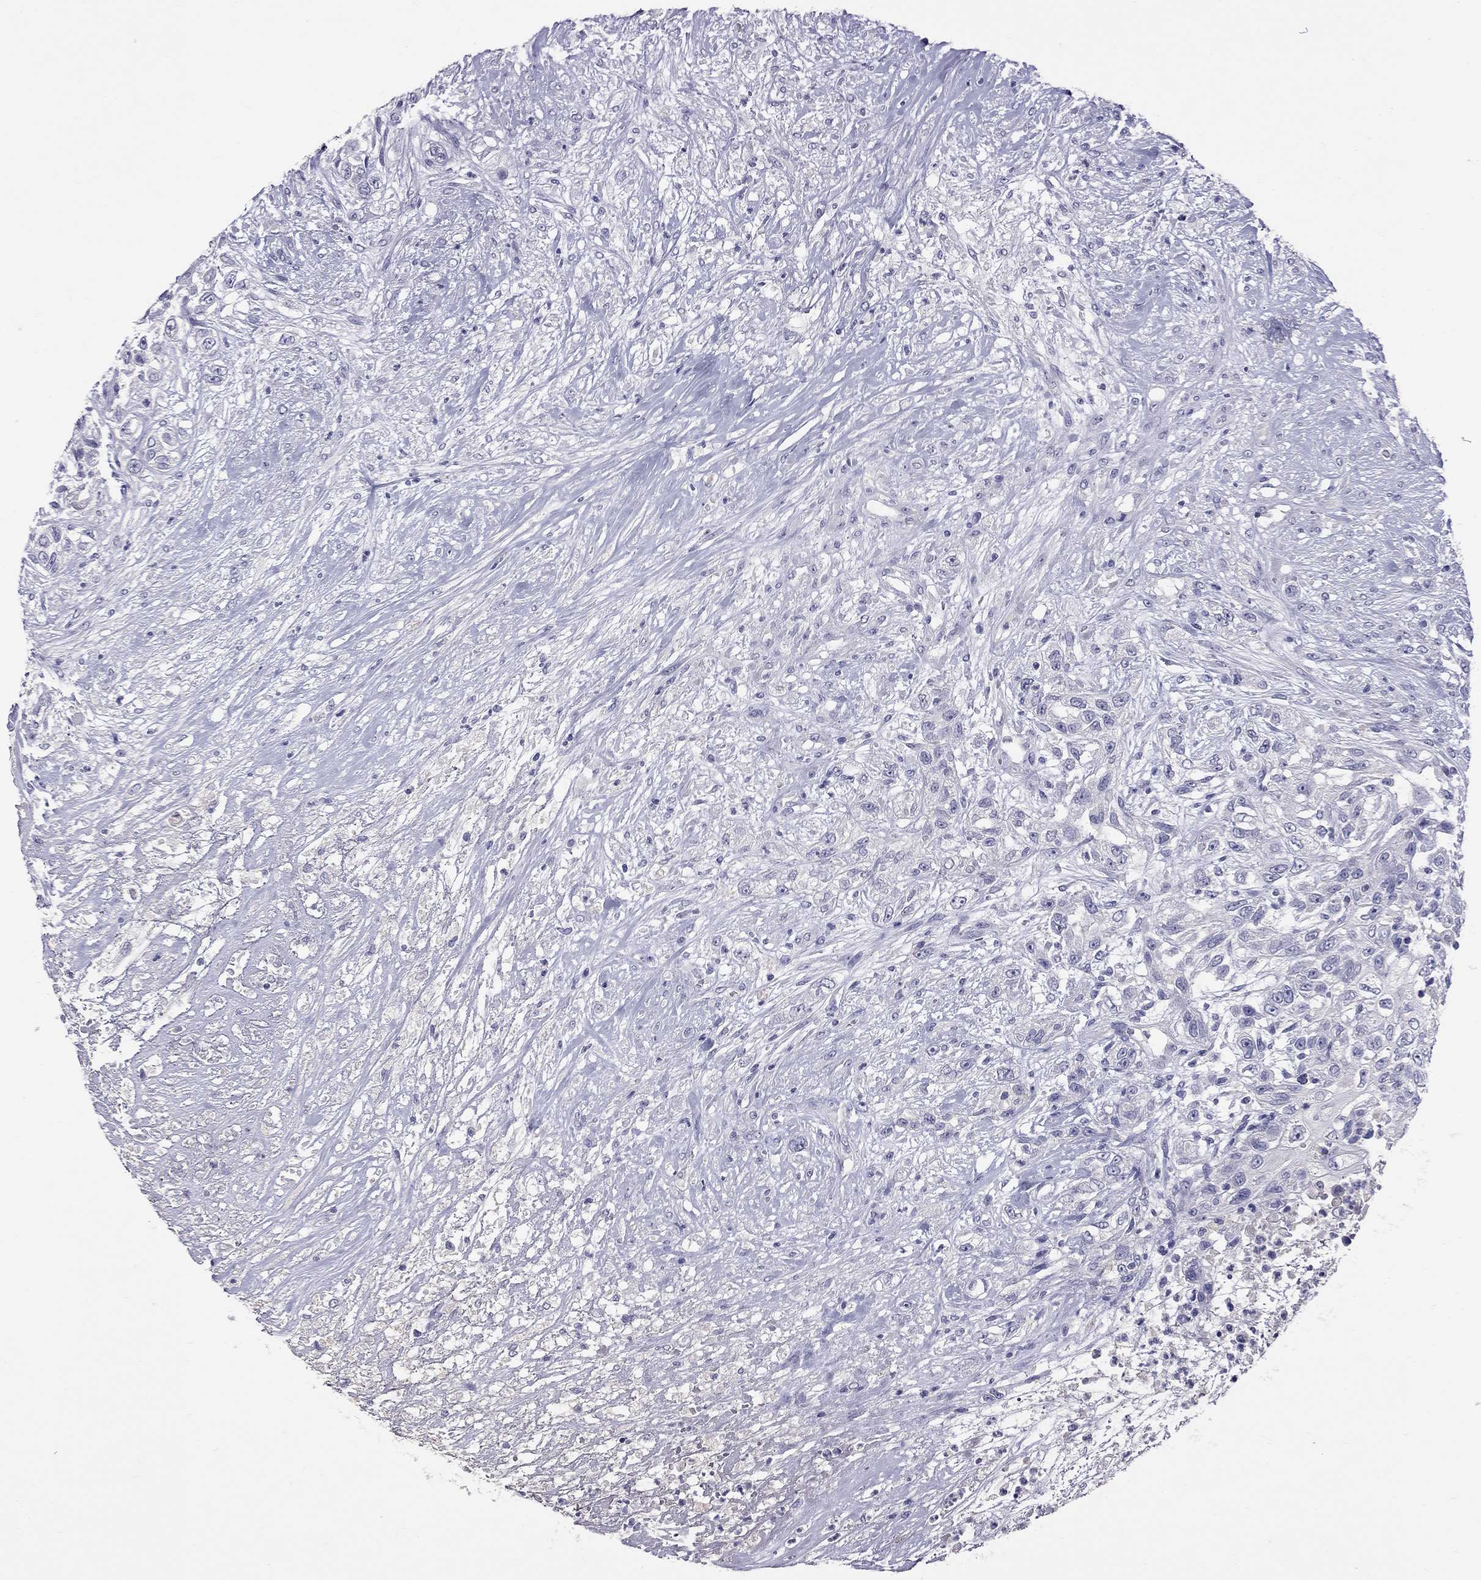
{"staining": {"intensity": "negative", "quantity": "none", "location": "none"}, "tissue": "urothelial cancer", "cell_type": "Tumor cells", "image_type": "cancer", "snomed": [{"axis": "morphology", "description": "Urothelial carcinoma, High grade"}, {"axis": "topography", "description": "Urinary bladder"}], "caption": "DAB (3,3'-diaminobenzidine) immunohistochemical staining of urothelial cancer demonstrates no significant staining in tumor cells. (Brightfield microscopy of DAB immunohistochemistry at high magnification).", "gene": "CFAP91", "patient": {"sex": "female", "age": 56}}